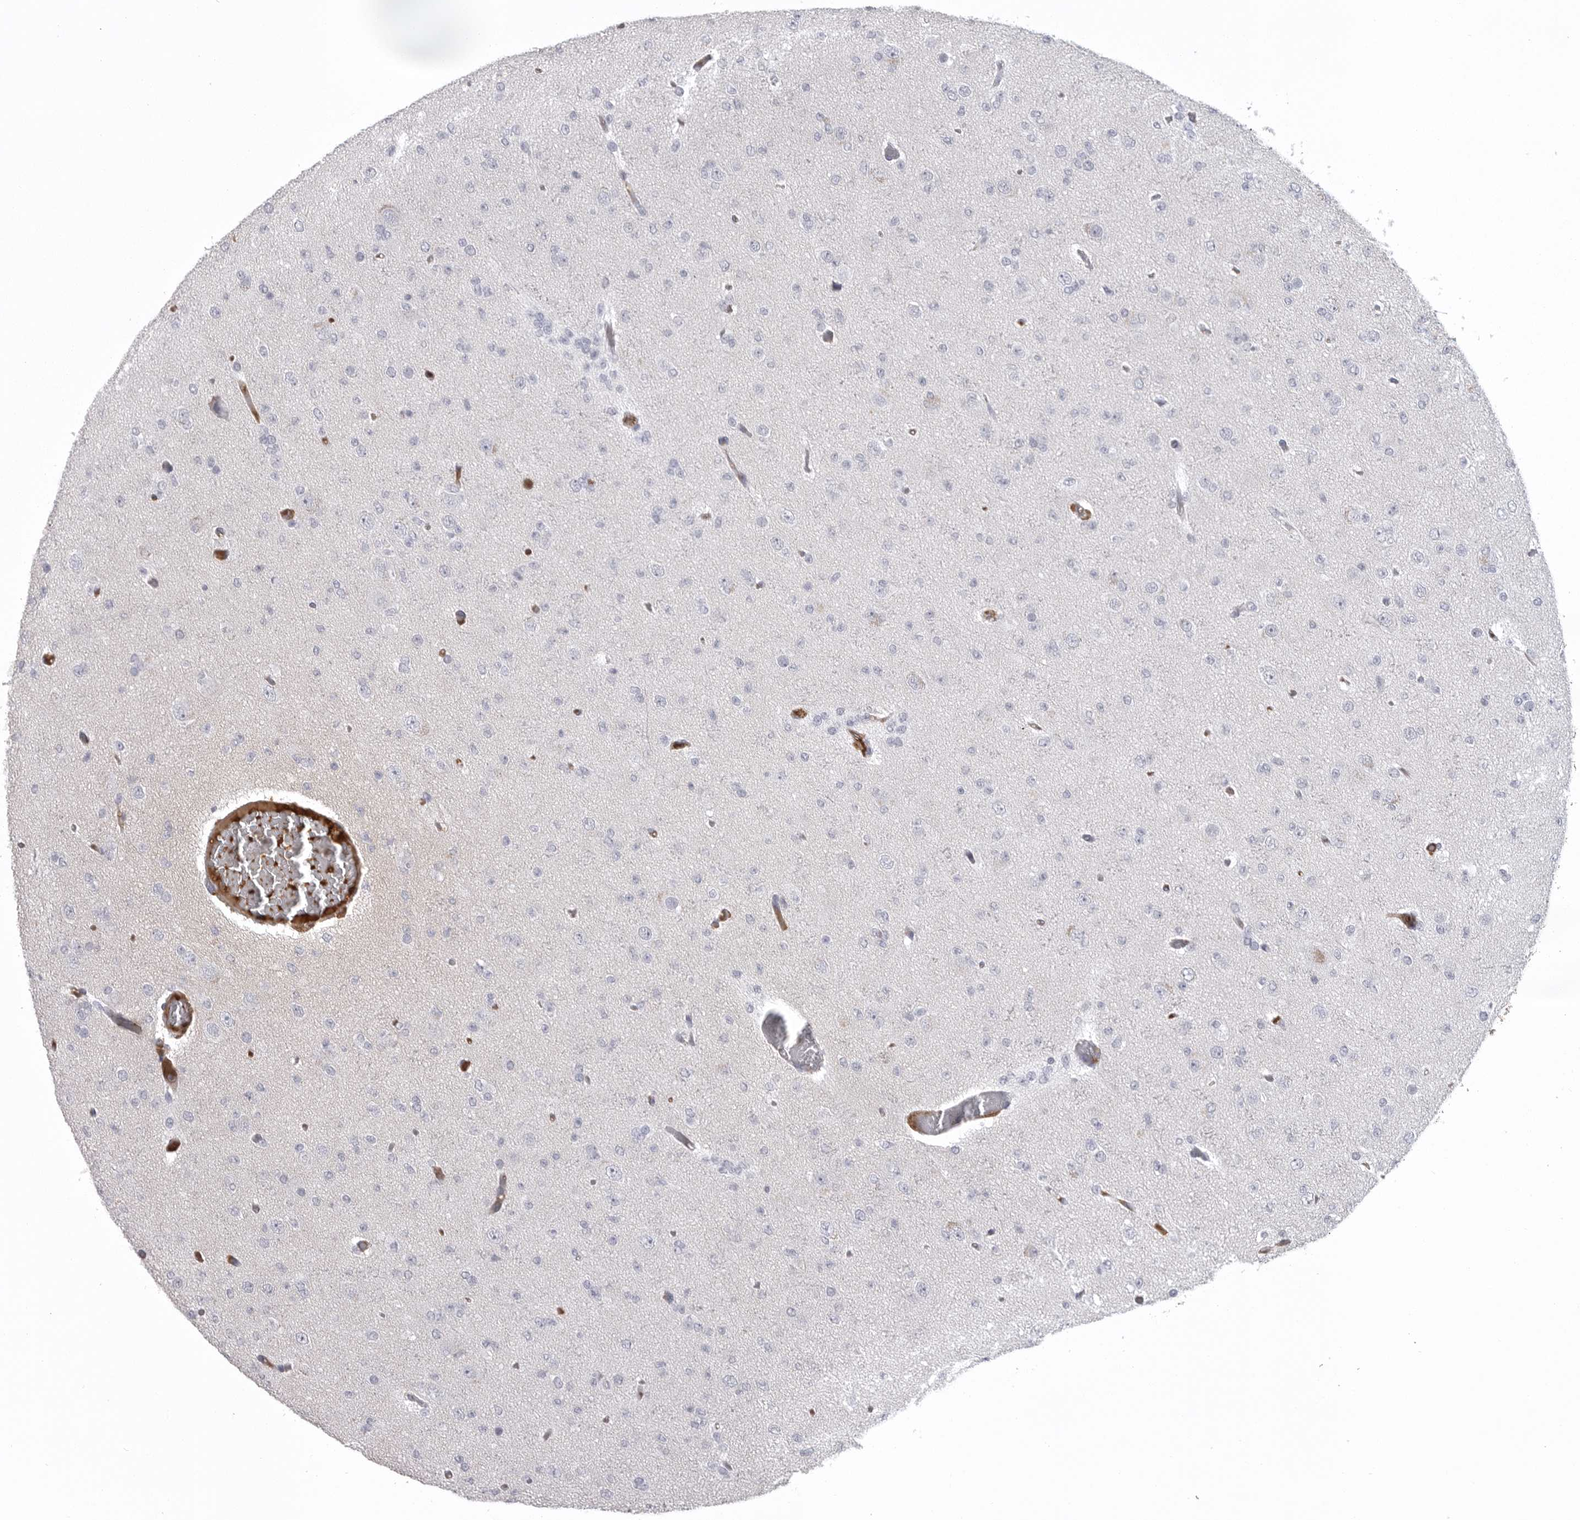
{"staining": {"intensity": "negative", "quantity": "none", "location": "none"}, "tissue": "glioma", "cell_type": "Tumor cells", "image_type": "cancer", "snomed": [{"axis": "morphology", "description": "Glioma, malignant, Low grade"}, {"axis": "topography", "description": "Brain"}], "caption": "A micrograph of malignant glioma (low-grade) stained for a protein displays no brown staining in tumor cells.", "gene": "SERPING1", "patient": {"sex": "female", "age": 22}}